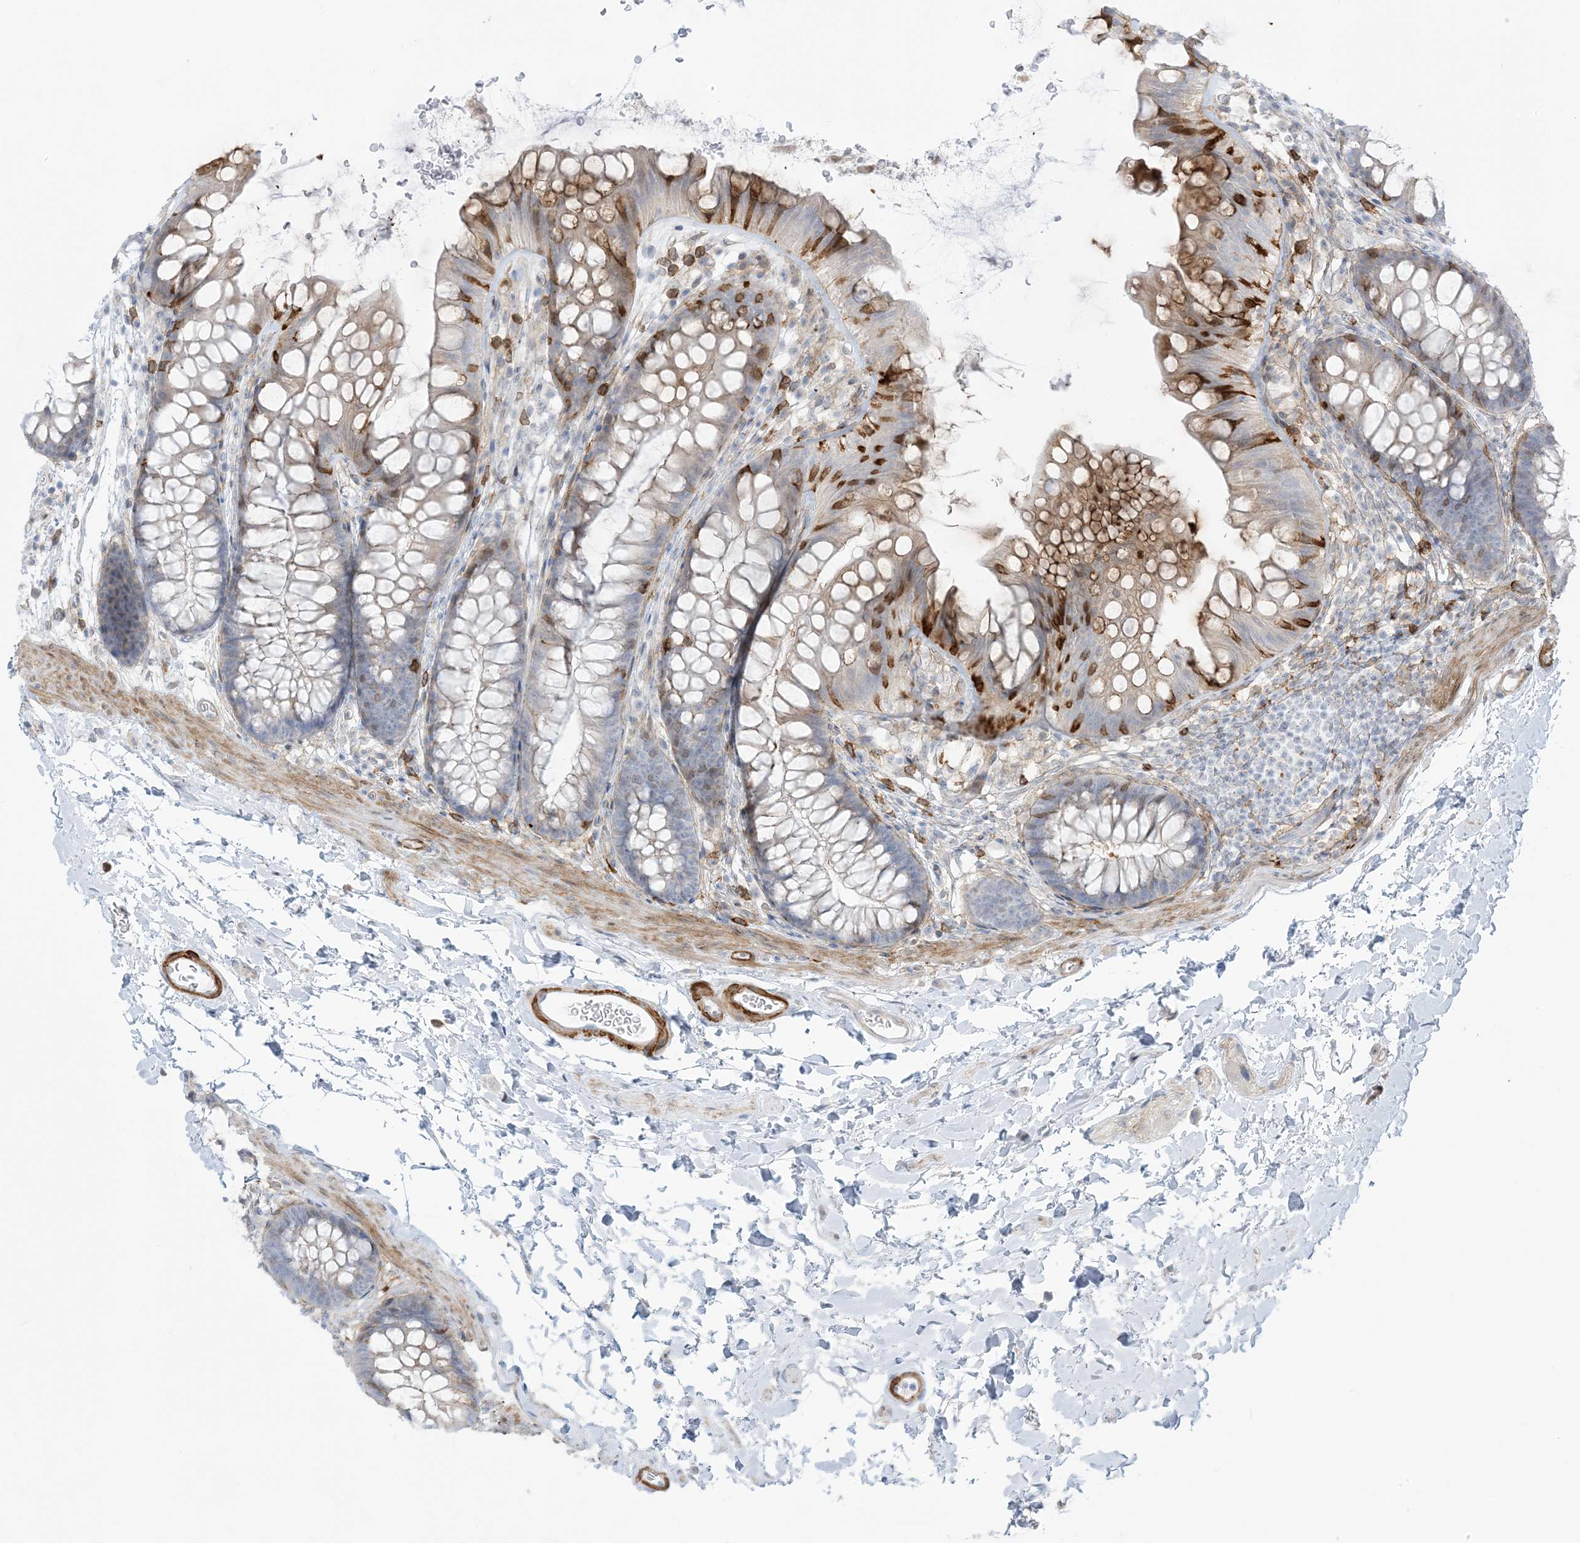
{"staining": {"intensity": "strong", "quantity": "25%-75%", "location": "cytoplasmic/membranous"}, "tissue": "colon", "cell_type": "Endothelial cells", "image_type": "normal", "snomed": [{"axis": "morphology", "description": "Normal tissue, NOS"}, {"axis": "topography", "description": "Colon"}], "caption": "Immunohistochemical staining of benign colon demonstrates strong cytoplasmic/membranous protein positivity in about 25%-75% of endothelial cells.", "gene": "ICMT", "patient": {"sex": "female", "age": 62}}